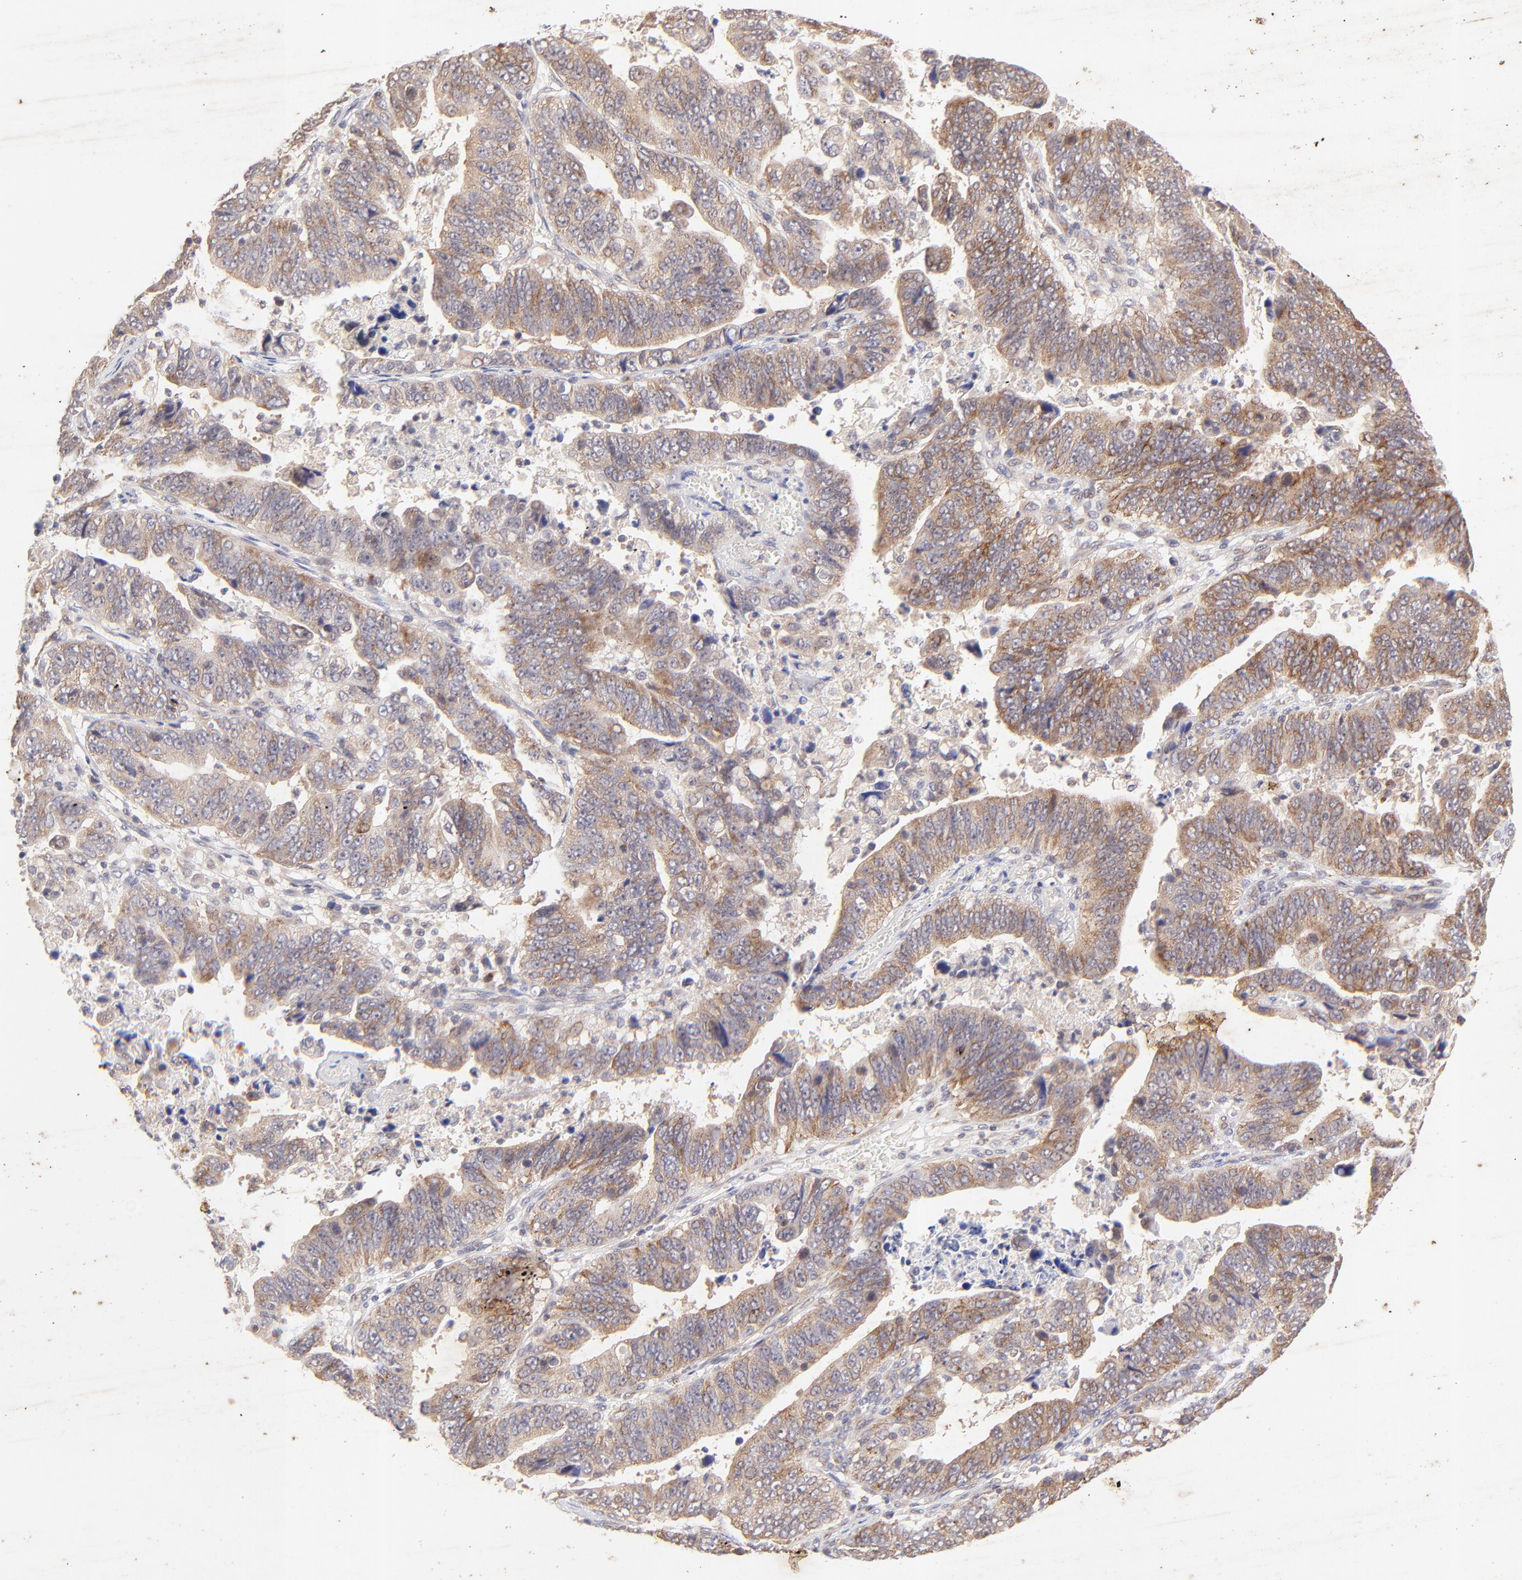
{"staining": {"intensity": "moderate", "quantity": ">75%", "location": "nuclear"}, "tissue": "stomach cancer", "cell_type": "Tumor cells", "image_type": "cancer", "snomed": [{"axis": "morphology", "description": "Adenocarcinoma, NOS"}, {"axis": "topography", "description": "Stomach, upper"}], "caption": "Adenocarcinoma (stomach) tissue exhibits moderate nuclear positivity in about >75% of tumor cells, visualized by immunohistochemistry.", "gene": "TNRC6B", "patient": {"sex": "female", "age": 50}}